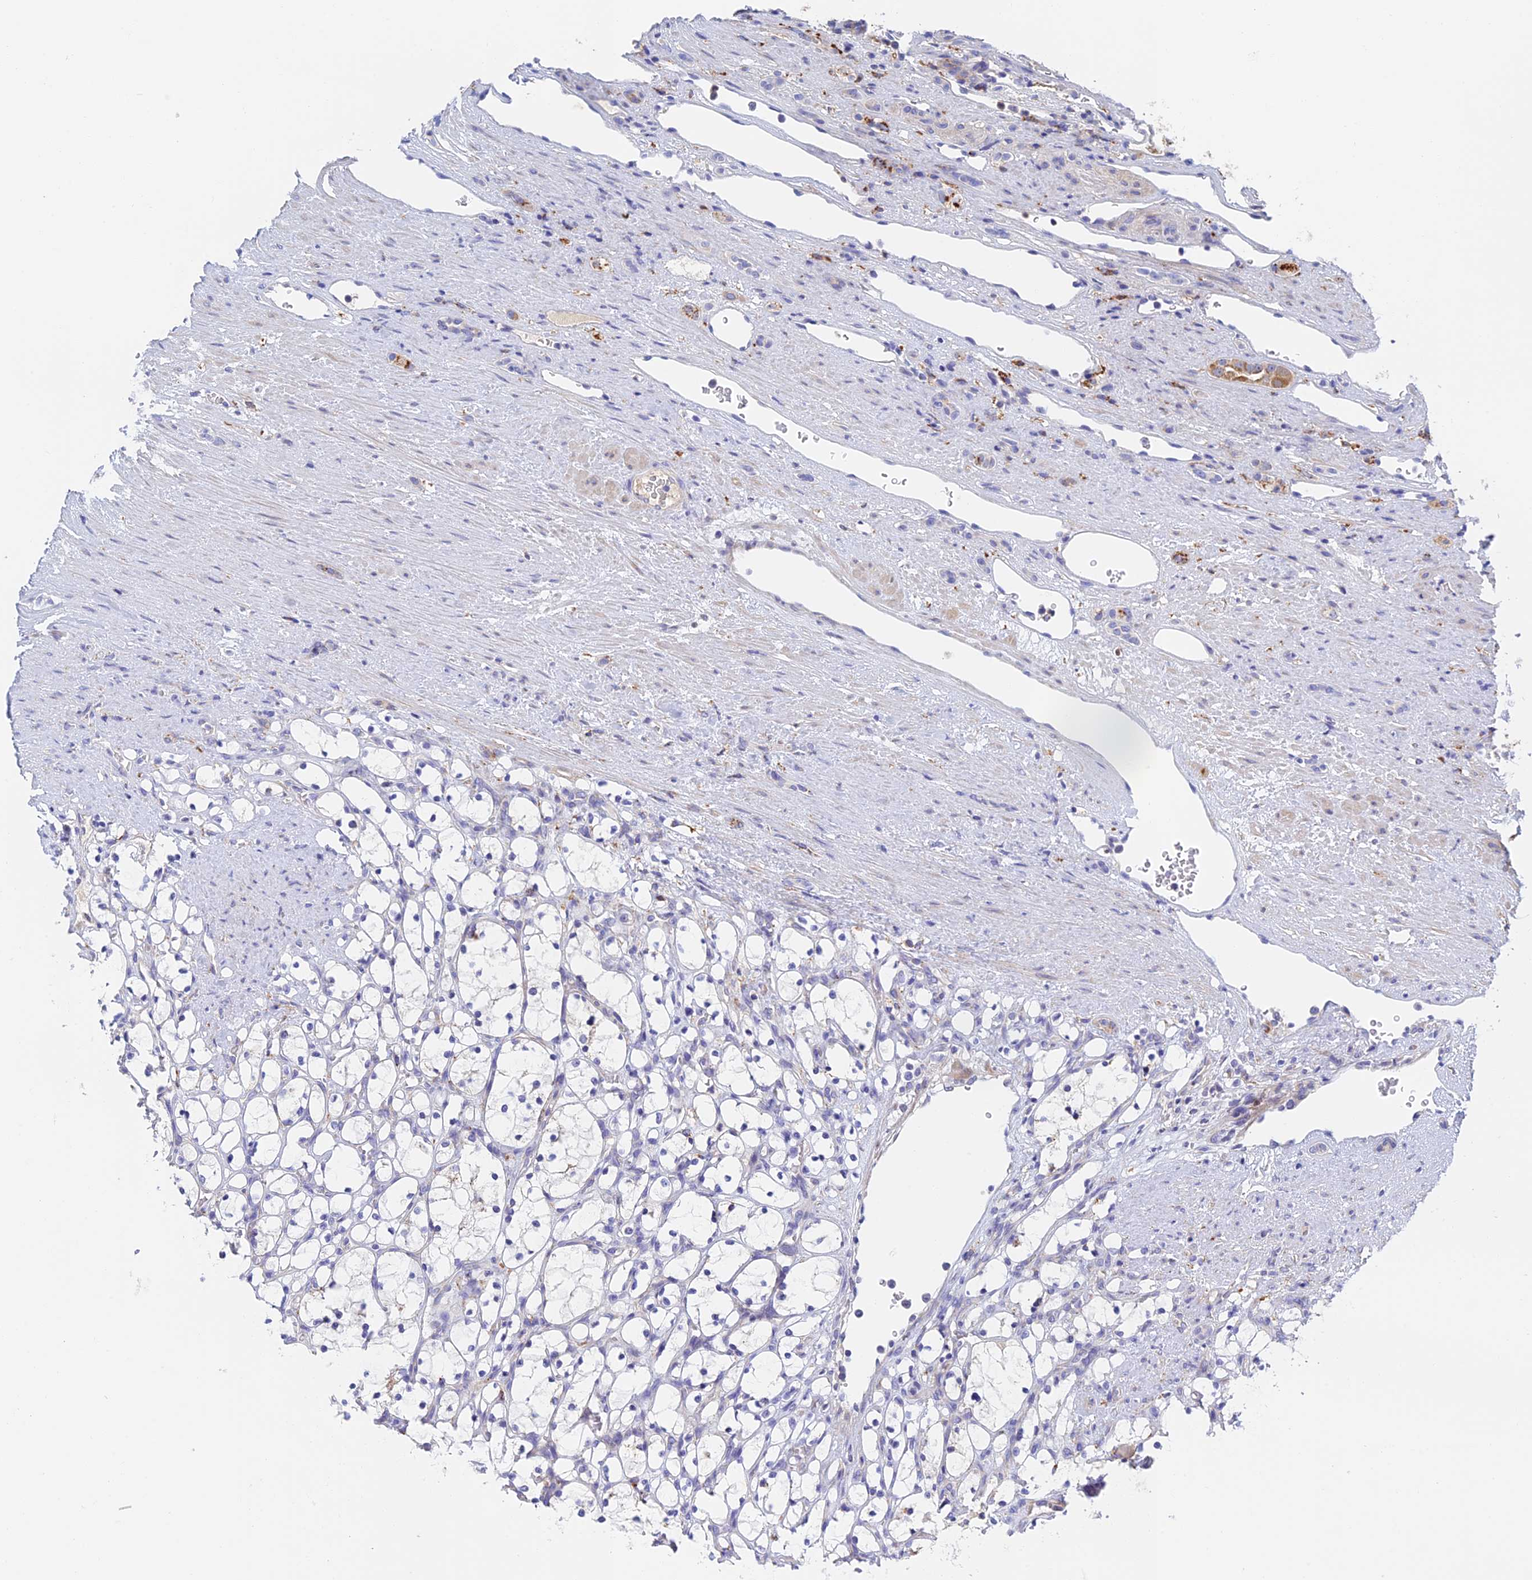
{"staining": {"intensity": "negative", "quantity": "none", "location": "none"}, "tissue": "renal cancer", "cell_type": "Tumor cells", "image_type": "cancer", "snomed": [{"axis": "morphology", "description": "Adenocarcinoma, NOS"}, {"axis": "topography", "description": "Kidney"}], "caption": "This is a photomicrograph of IHC staining of renal adenocarcinoma, which shows no positivity in tumor cells. (DAB IHC, high magnification).", "gene": "RPGRIP1L", "patient": {"sex": "female", "age": 69}}